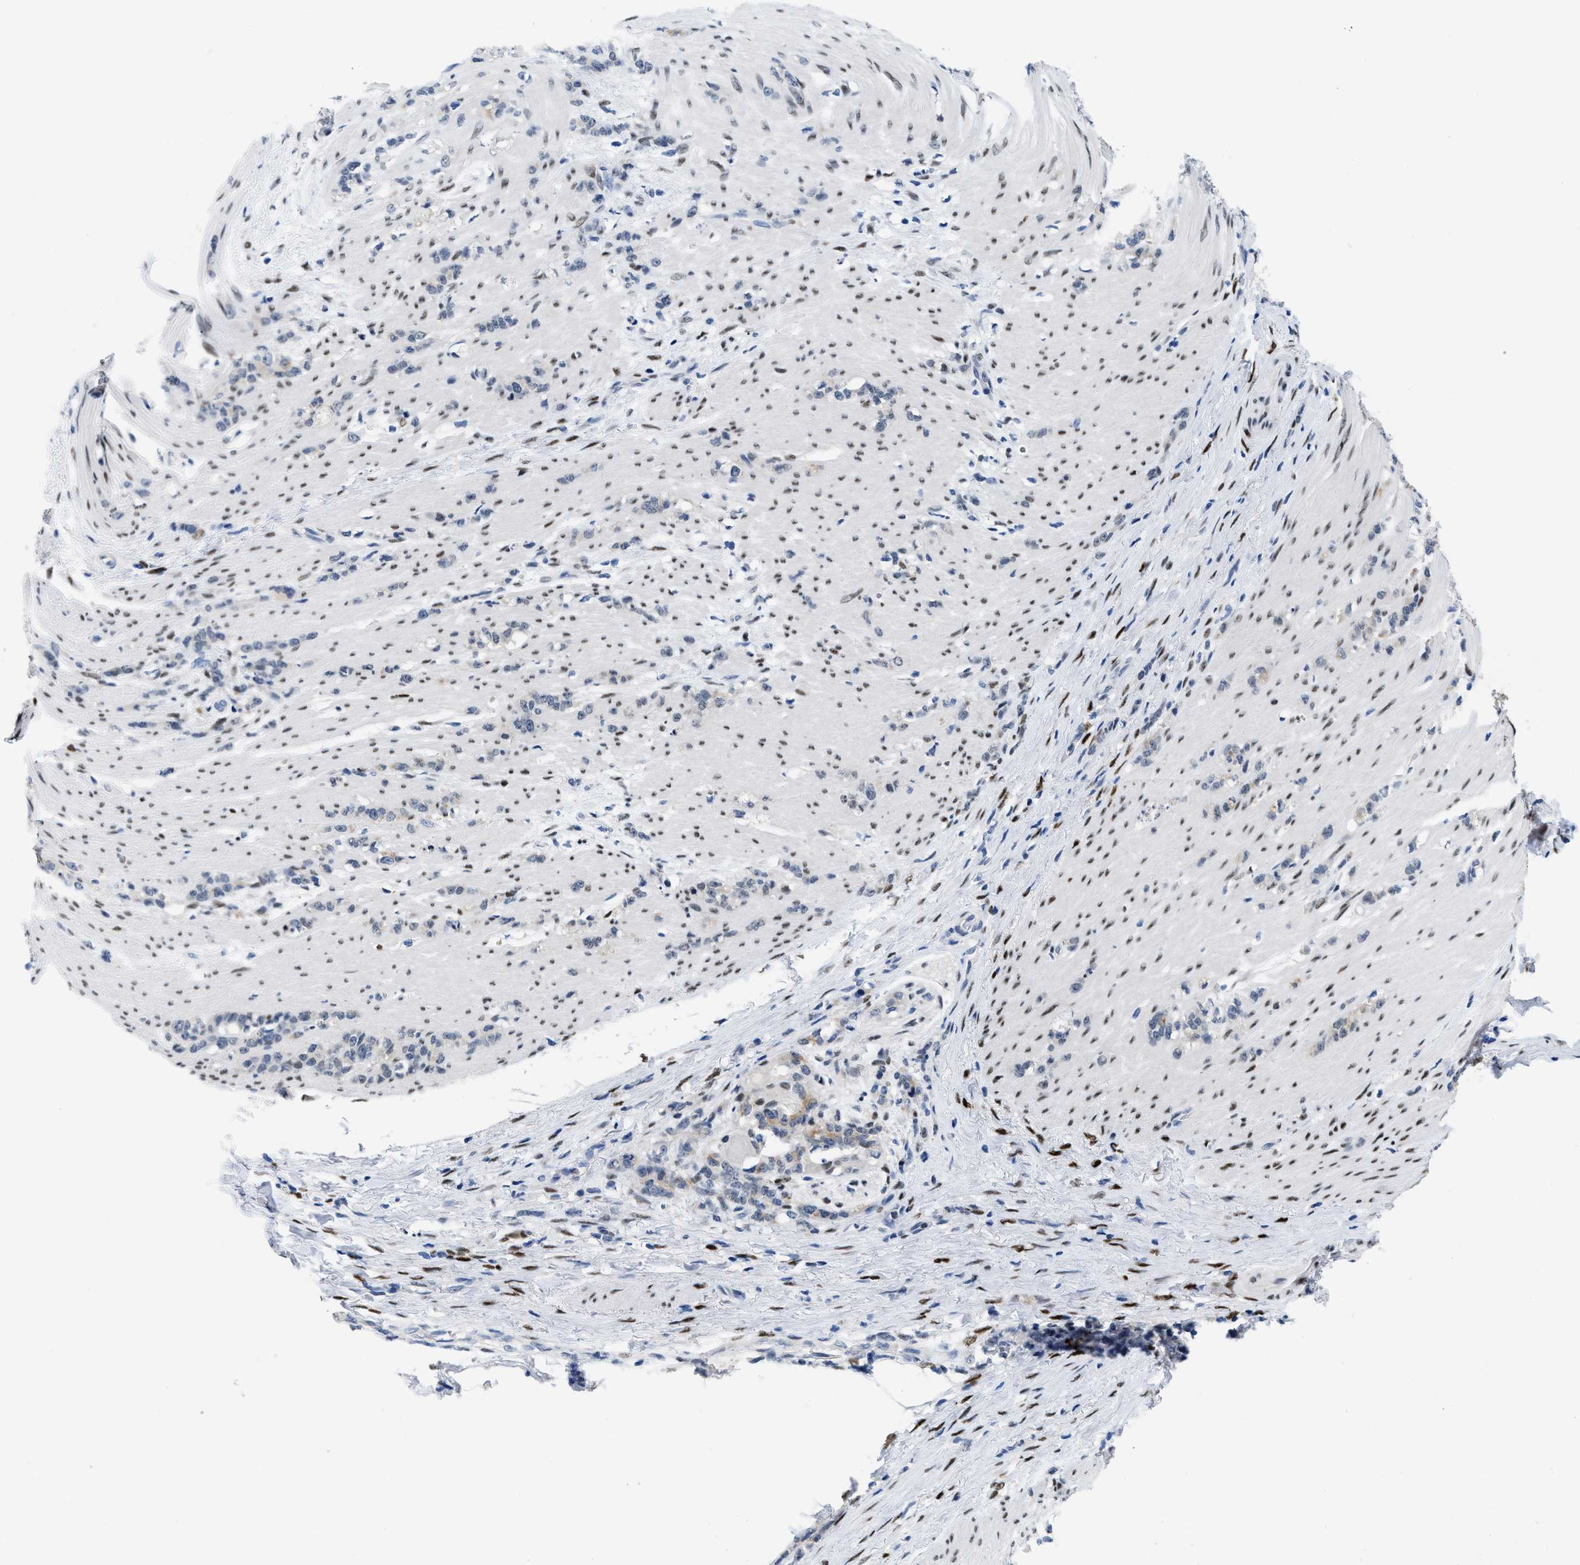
{"staining": {"intensity": "negative", "quantity": "none", "location": "none"}, "tissue": "stomach cancer", "cell_type": "Tumor cells", "image_type": "cancer", "snomed": [{"axis": "morphology", "description": "Adenocarcinoma, NOS"}, {"axis": "topography", "description": "Stomach, lower"}], "caption": "There is no significant staining in tumor cells of adenocarcinoma (stomach). Brightfield microscopy of immunohistochemistry stained with DAB (brown) and hematoxylin (blue), captured at high magnification.", "gene": "NFIX", "patient": {"sex": "male", "age": 88}}